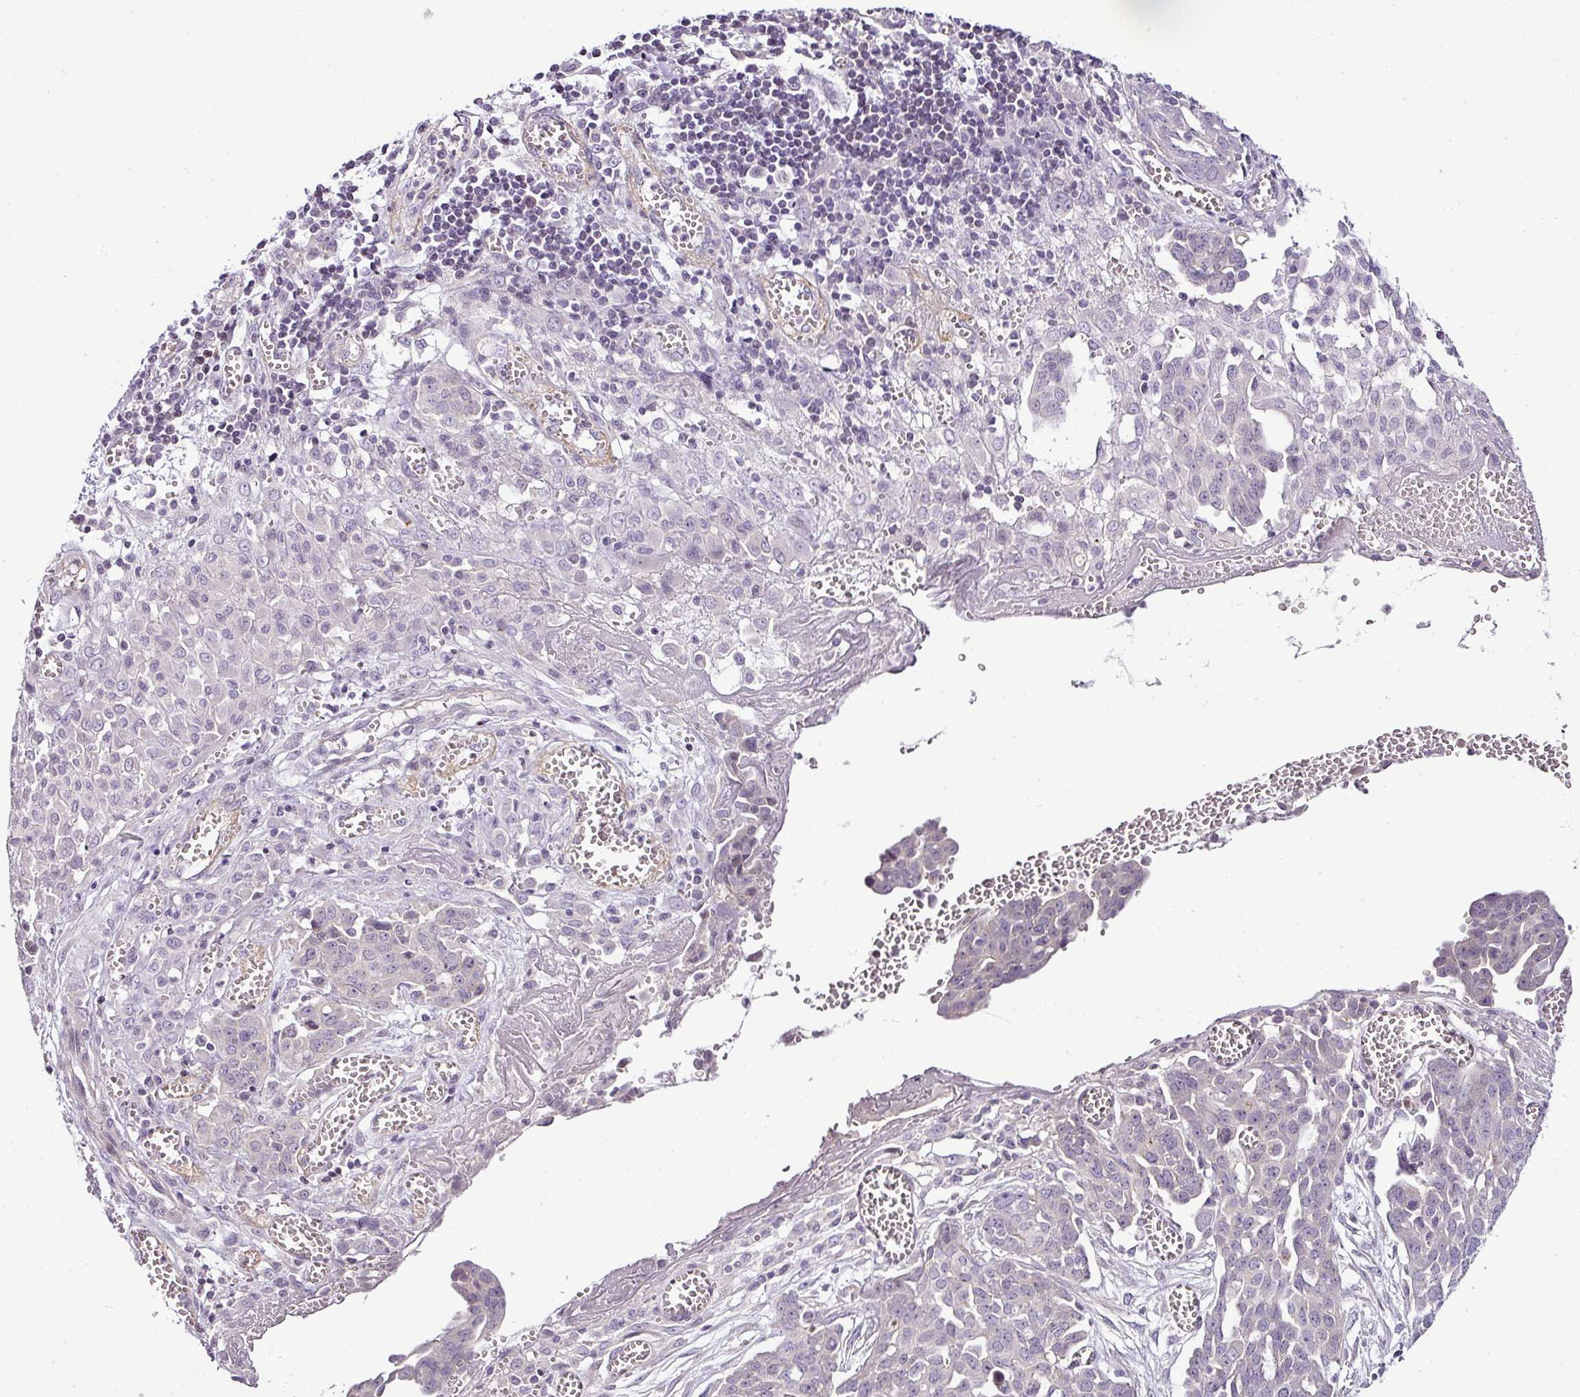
{"staining": {"intensity": "negative", "quantity": "none", "location": "none"}, "tissue": "ovarian cancer", "cell_type": "Tumor cells", "image_type": "cancer", "snomed": [{"axis": "morphology", "description": "Cystadenocarcinoma, serous, NOS"}, {"axis": "topography", "description": "Soft tissue"}, {"axis": "topography", "description": "Ovary"}], "caption": "High power microscopy image of an immunohistochemistry (IHC) image of serous cystadenocarcinoma (ovarian), revealing no significant expression in tumor cells.", "gene": "TEX30", "patient": {"sex": "female", "age": 57}}